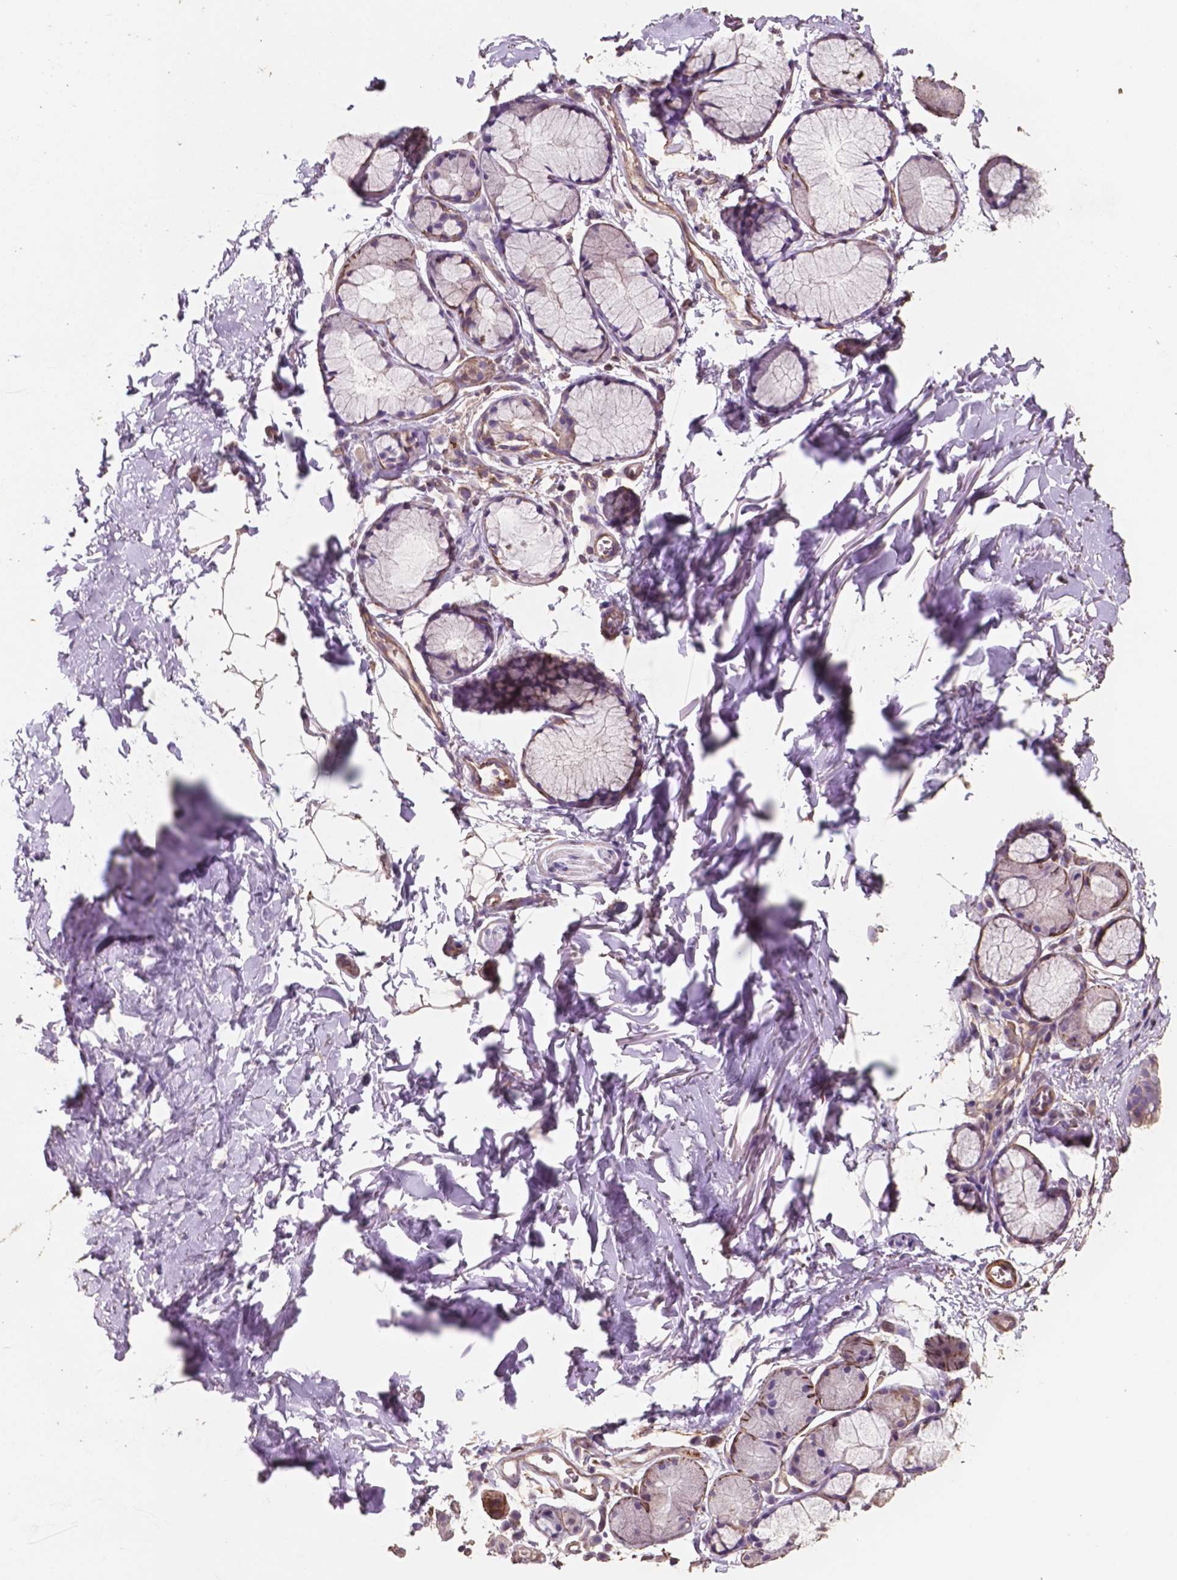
{"staining": {"intensity": "moderate", "quantity": ">75%", "location": "cytoplasmic/membranous"}, "tissue": "adipose tissue", "cell_type": "Adipocytes", "image_type": "normal", "snomed": [{"axis": "morphology", "description": "Normal tissue, NOS"}, {"axis": "topography", "description": "Cartilage tissue"}, {"axis": "topography", "description": "Bronchus"}], "caption": "Protein staining of normal adipose tissue exhibits moderate cytoplasmic/membranous staining in about >75% of adipocytes. (DAB (3,3'-diaminobenzidine) IHC, brown staining for protein, blue staining for nuclei).", "gene": "COMMD4", "patient": {"sex": "female", "age": 79}}